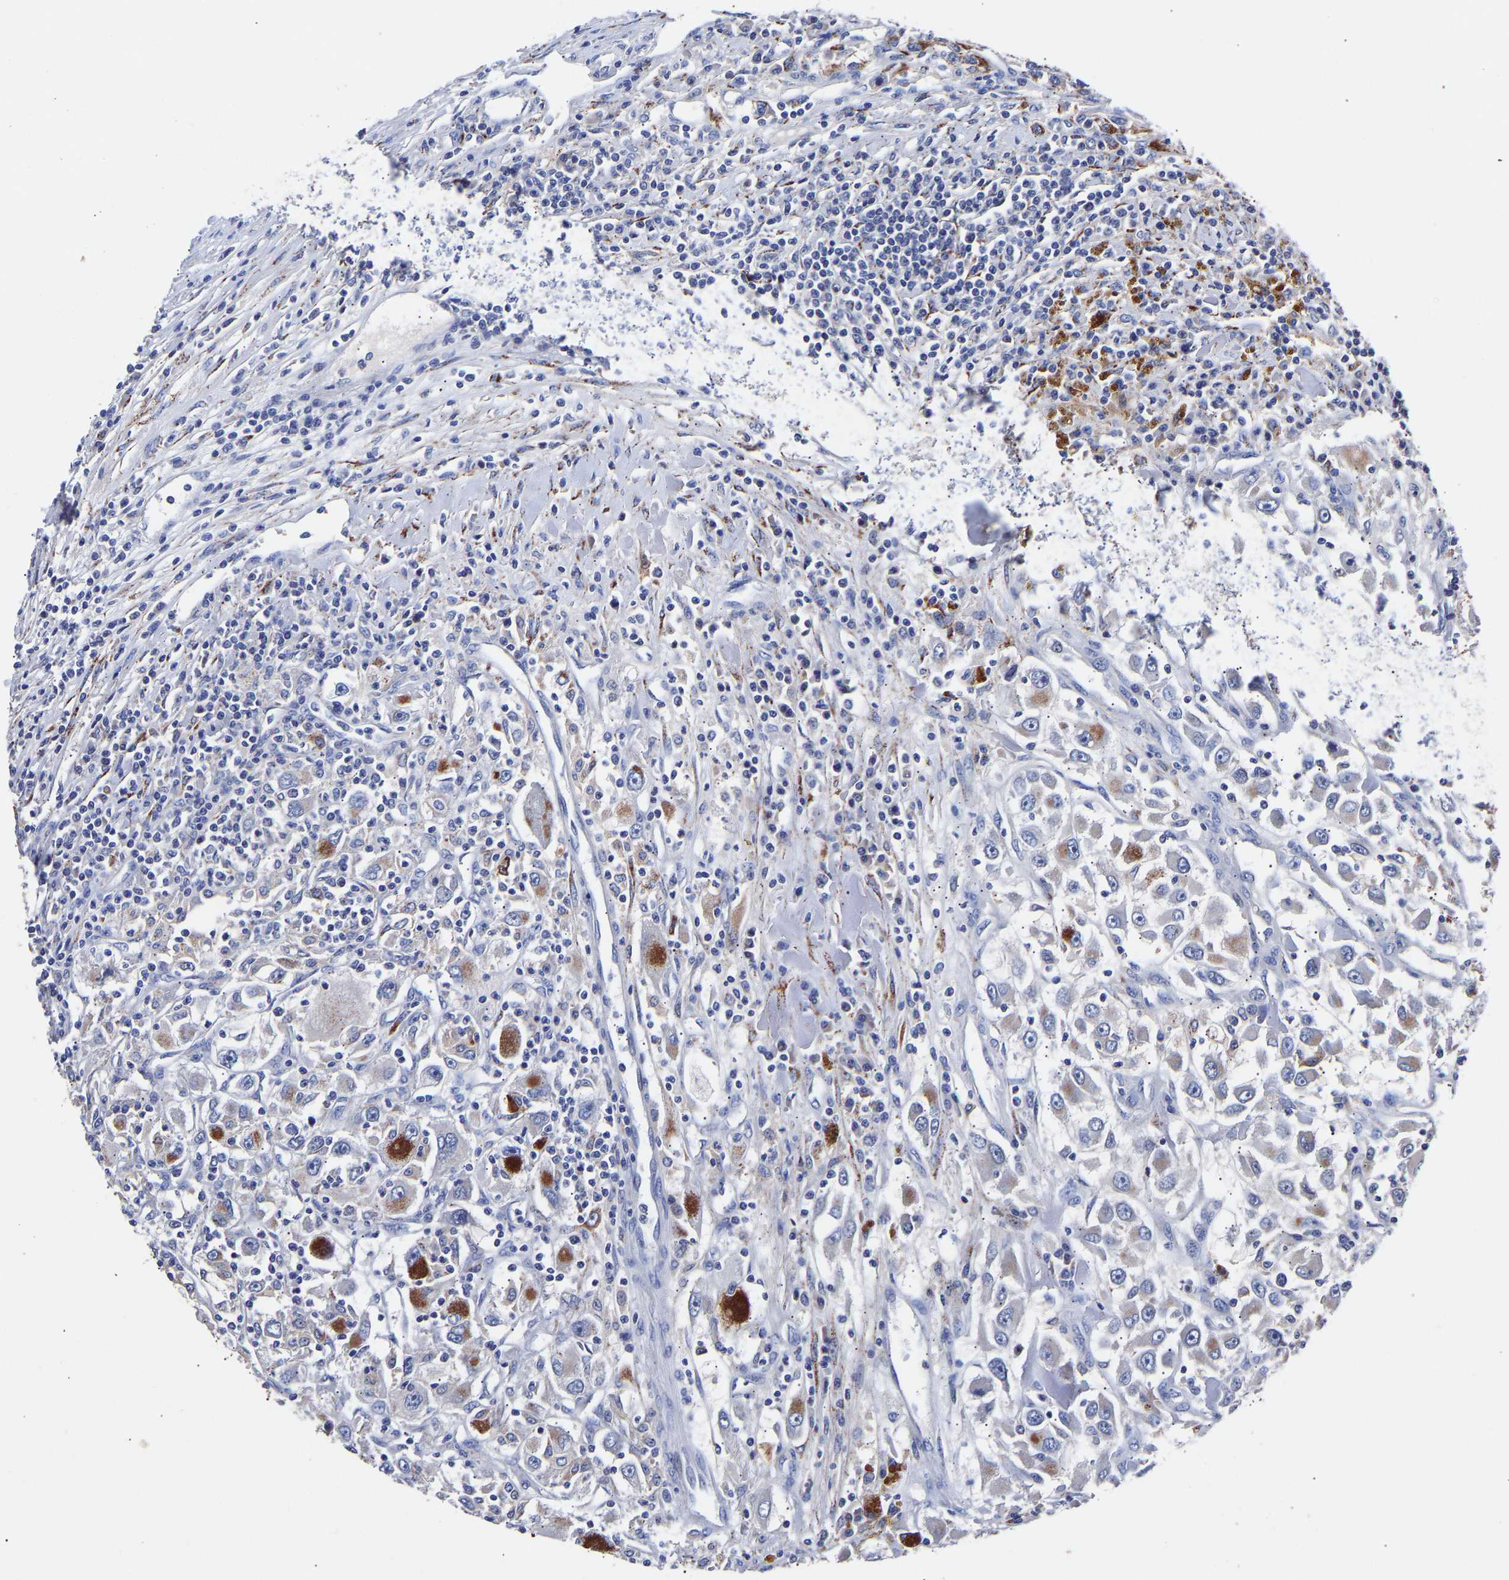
{"staining": {"intensity": "strong", "quantity": "25%-75%", "location": "cytoplasmic/membranous"}, "tissue": "renal cancer", "cell_type": "Tumor cells", "image_type": "cancer", "snomed": [{"axis": "morphology", "description": "Adenocarcinoma, NOS"}, {"axis": "topography", "description": "Kidney"}], "caption": "A brown stain highlights strong cytoplasmic/membranous expression of a protein in adenocarcinoma (renal) tumor cells.", "gene": "SEM1", "patient": {"sex": "female", "age": 52}}